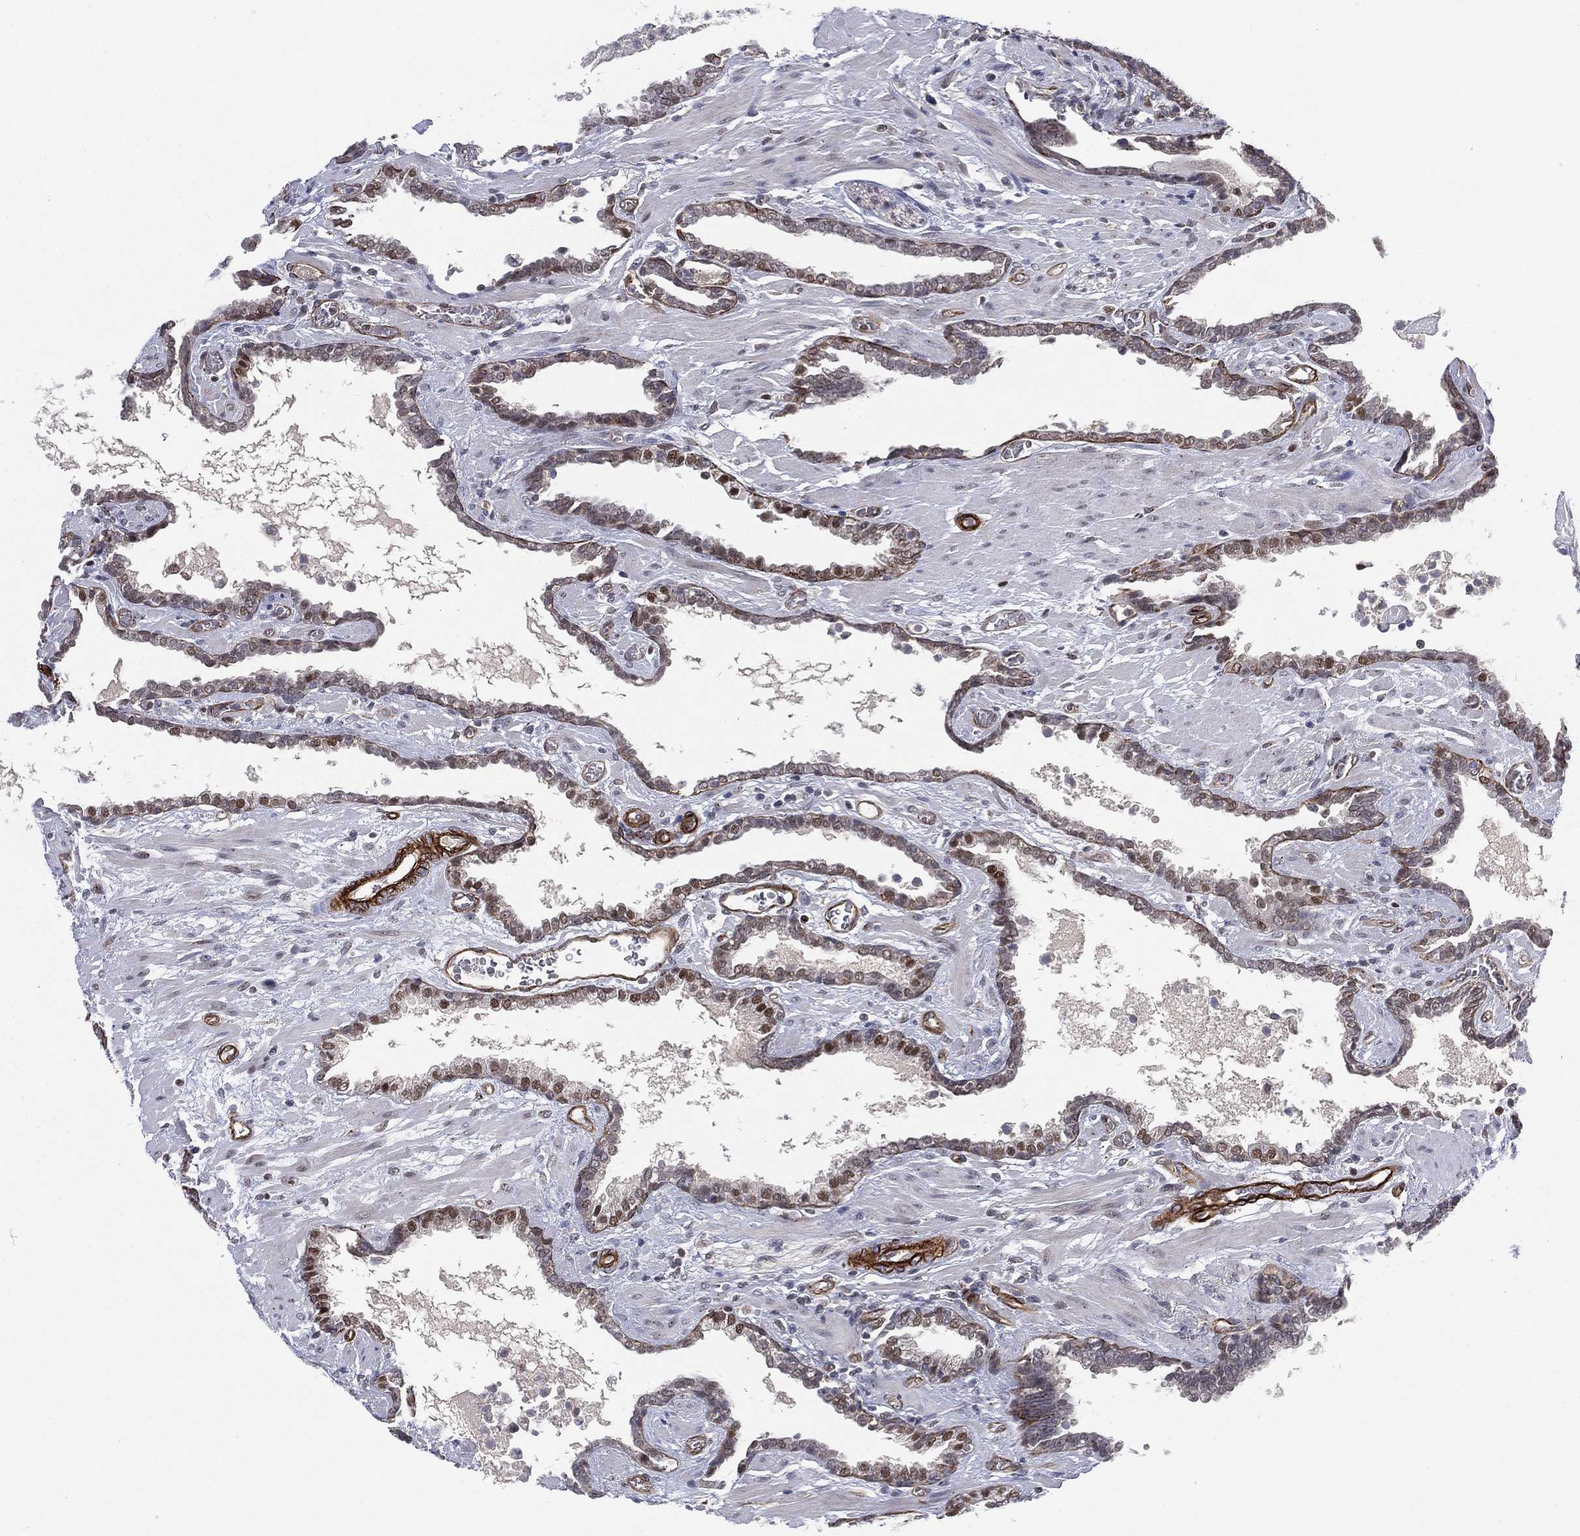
{"staining": {"intensity": "strong", "quantity": "<25%", "location": "nuclear"}, "tissue": "prostate cancer", "cell_type": "Tumor cells", "image_type": "cancer", "snomed": [{"axis": "morphology", "description": "Adenocarcinoma, Low grade"}, {"axis": "topography", "description": "Prostate"}], "caption": "Immunohistochemistry (IHC) staining of prostate cancer (adenocarcinoma (low-grade)), which exhibits medium levels of strong nuclear expression in approximately <25% of tumor cells indicating strong nuclear protein staining. The staining was performed using DAB (3,3'-diaminobenzidine) (brown) for protein detection and nuclei were counterstained in hematoxylin (blue).", "gene": "GSE1", "patient": {"sex": "male", "age": 69}}